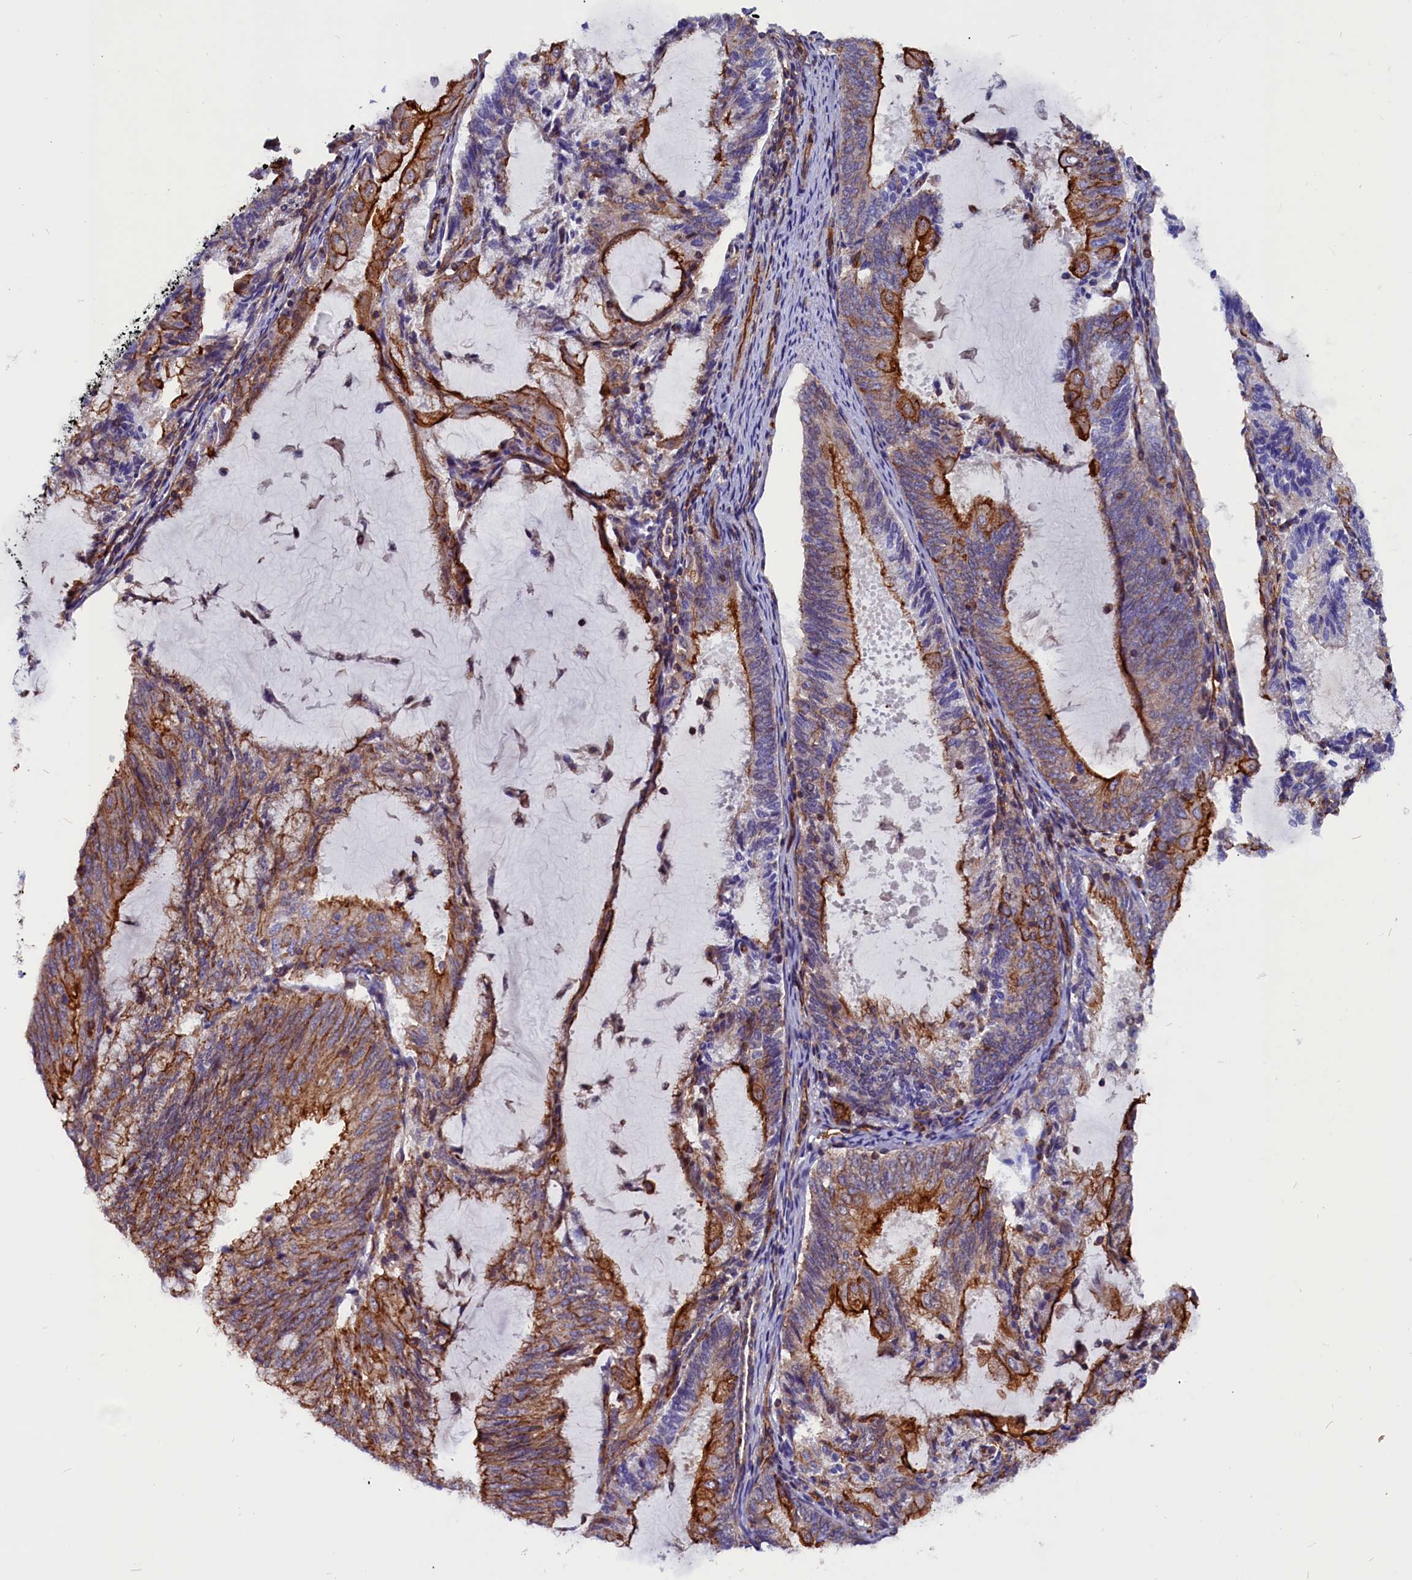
{"staining": {"intensity": "moderate", "quantity": ">75%", "location": "cytoplasmic/membranous"}, "tissue": "endometrial cancer", "cell_type": "Tumor cells", "image_type": "cancer", "snomed": [{"axis": "morphology", "description": "Adenocarcinoma, NOS"}, {"axis": "topography", "description": "Endometrium"}], "caption": "Moderate cytoplasmic/membranous staining for a protein is present in about >75% of tumor cells of endometrial cancer using IHC.", "gene": "ZNF749", "patient": {"sex": "female", "age": 81}}